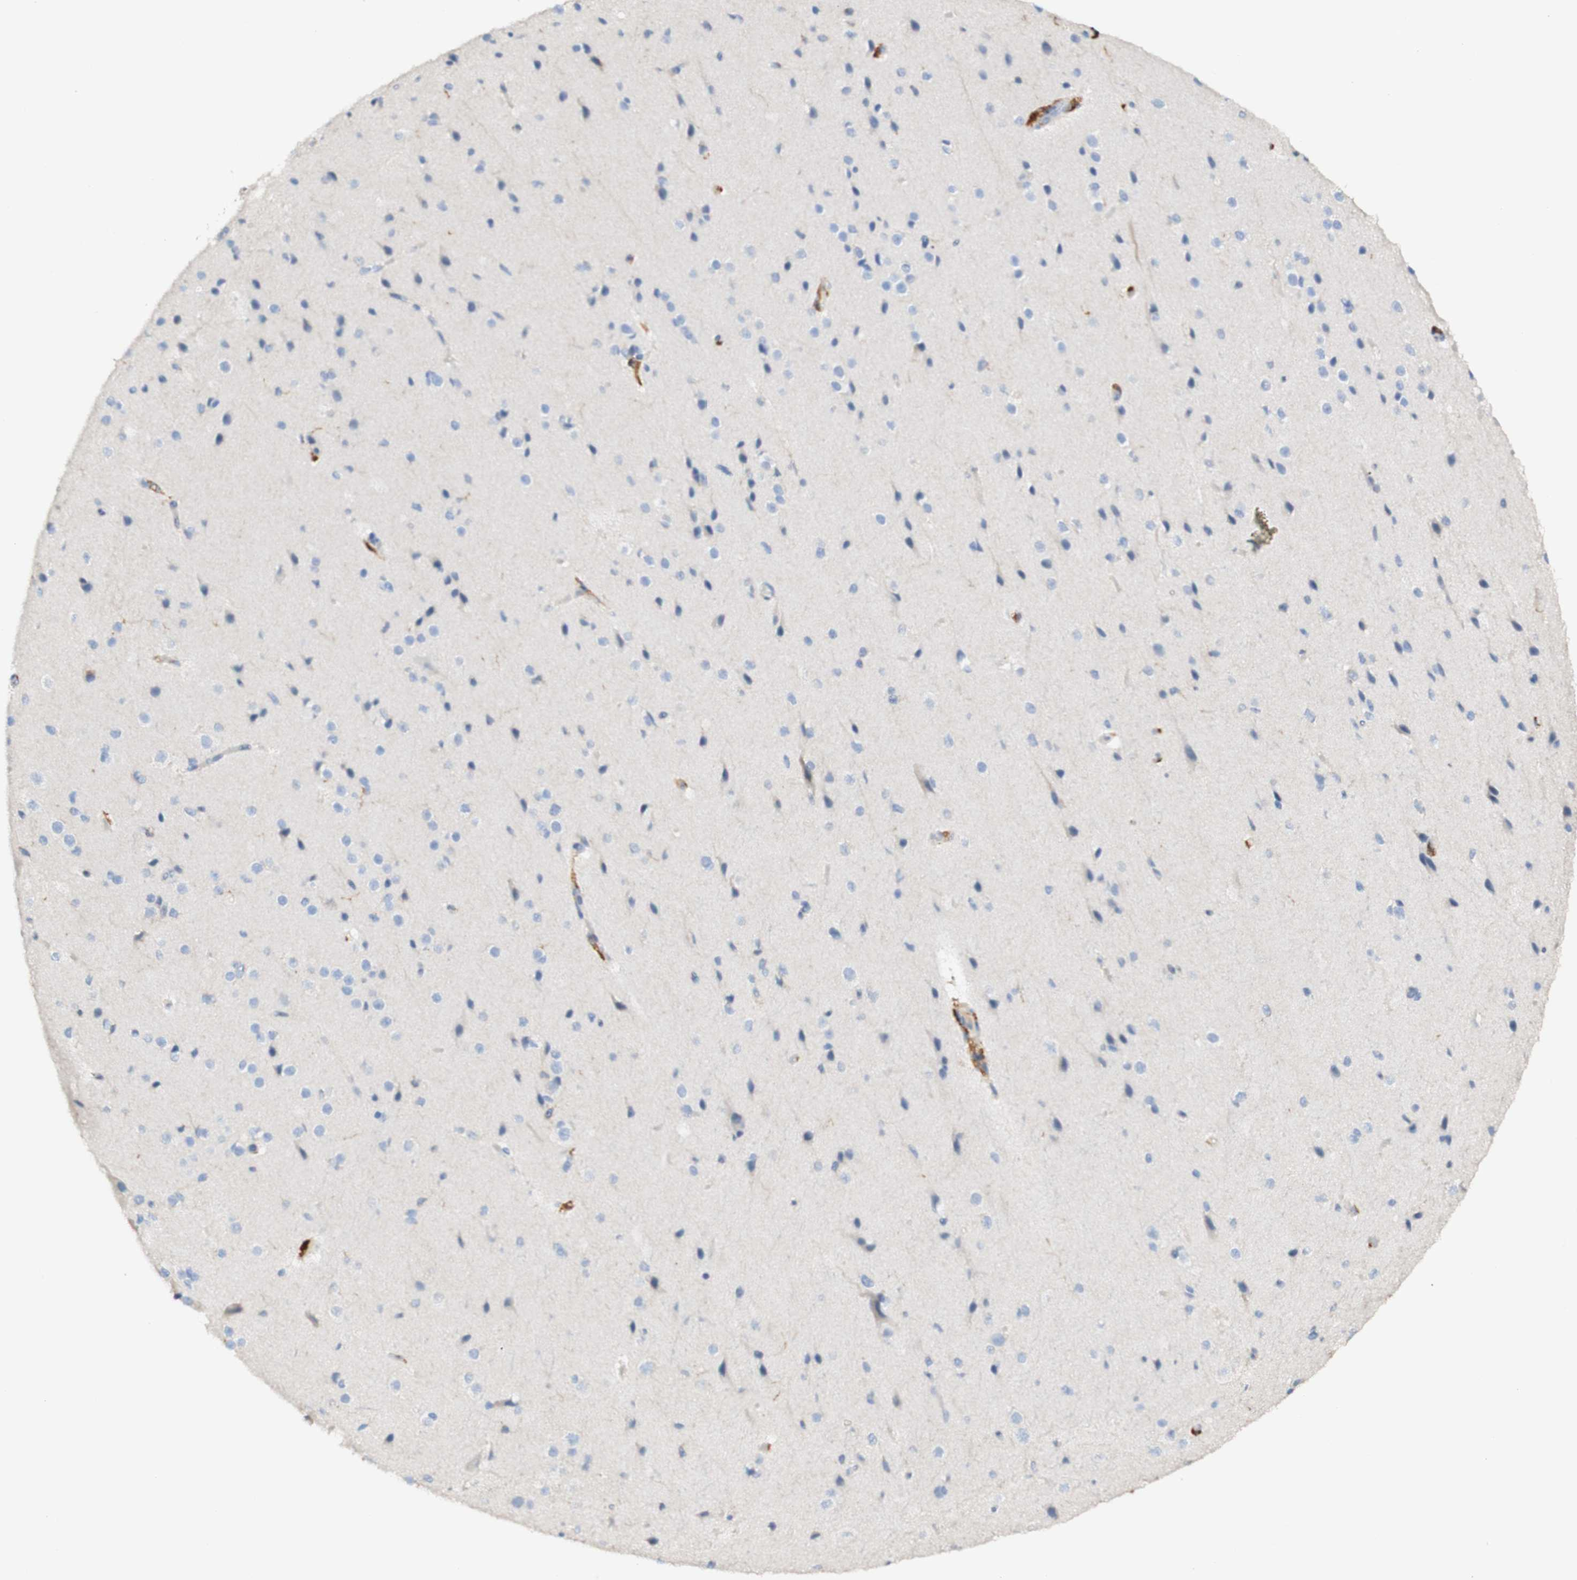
{"staining": {"intensity": "negative", "quantity": "none", "location": "none"}, "tissue": "cerebral cortex", "cell_type": "Endothelial cells", "image_type": "normal", "snomed": [{"axis": "morphology", "description": "Normal tissue, NOS"}, {"axis": "morphology", "description": "Developmental malformation"}, {"axis": "topography", "description": "Cerebral cortex"}], "caption": "Immunohistochemistry histopathology image of unremarkable human cerebral cortex stained for a protein (brown), which reveals no expression in endothelial cells. (DAB immunohistochemistry visualized using brightfield microscopy, high magnification).", "gene": "FCGRT", "patient": {"sex": "female", "age": 30}}